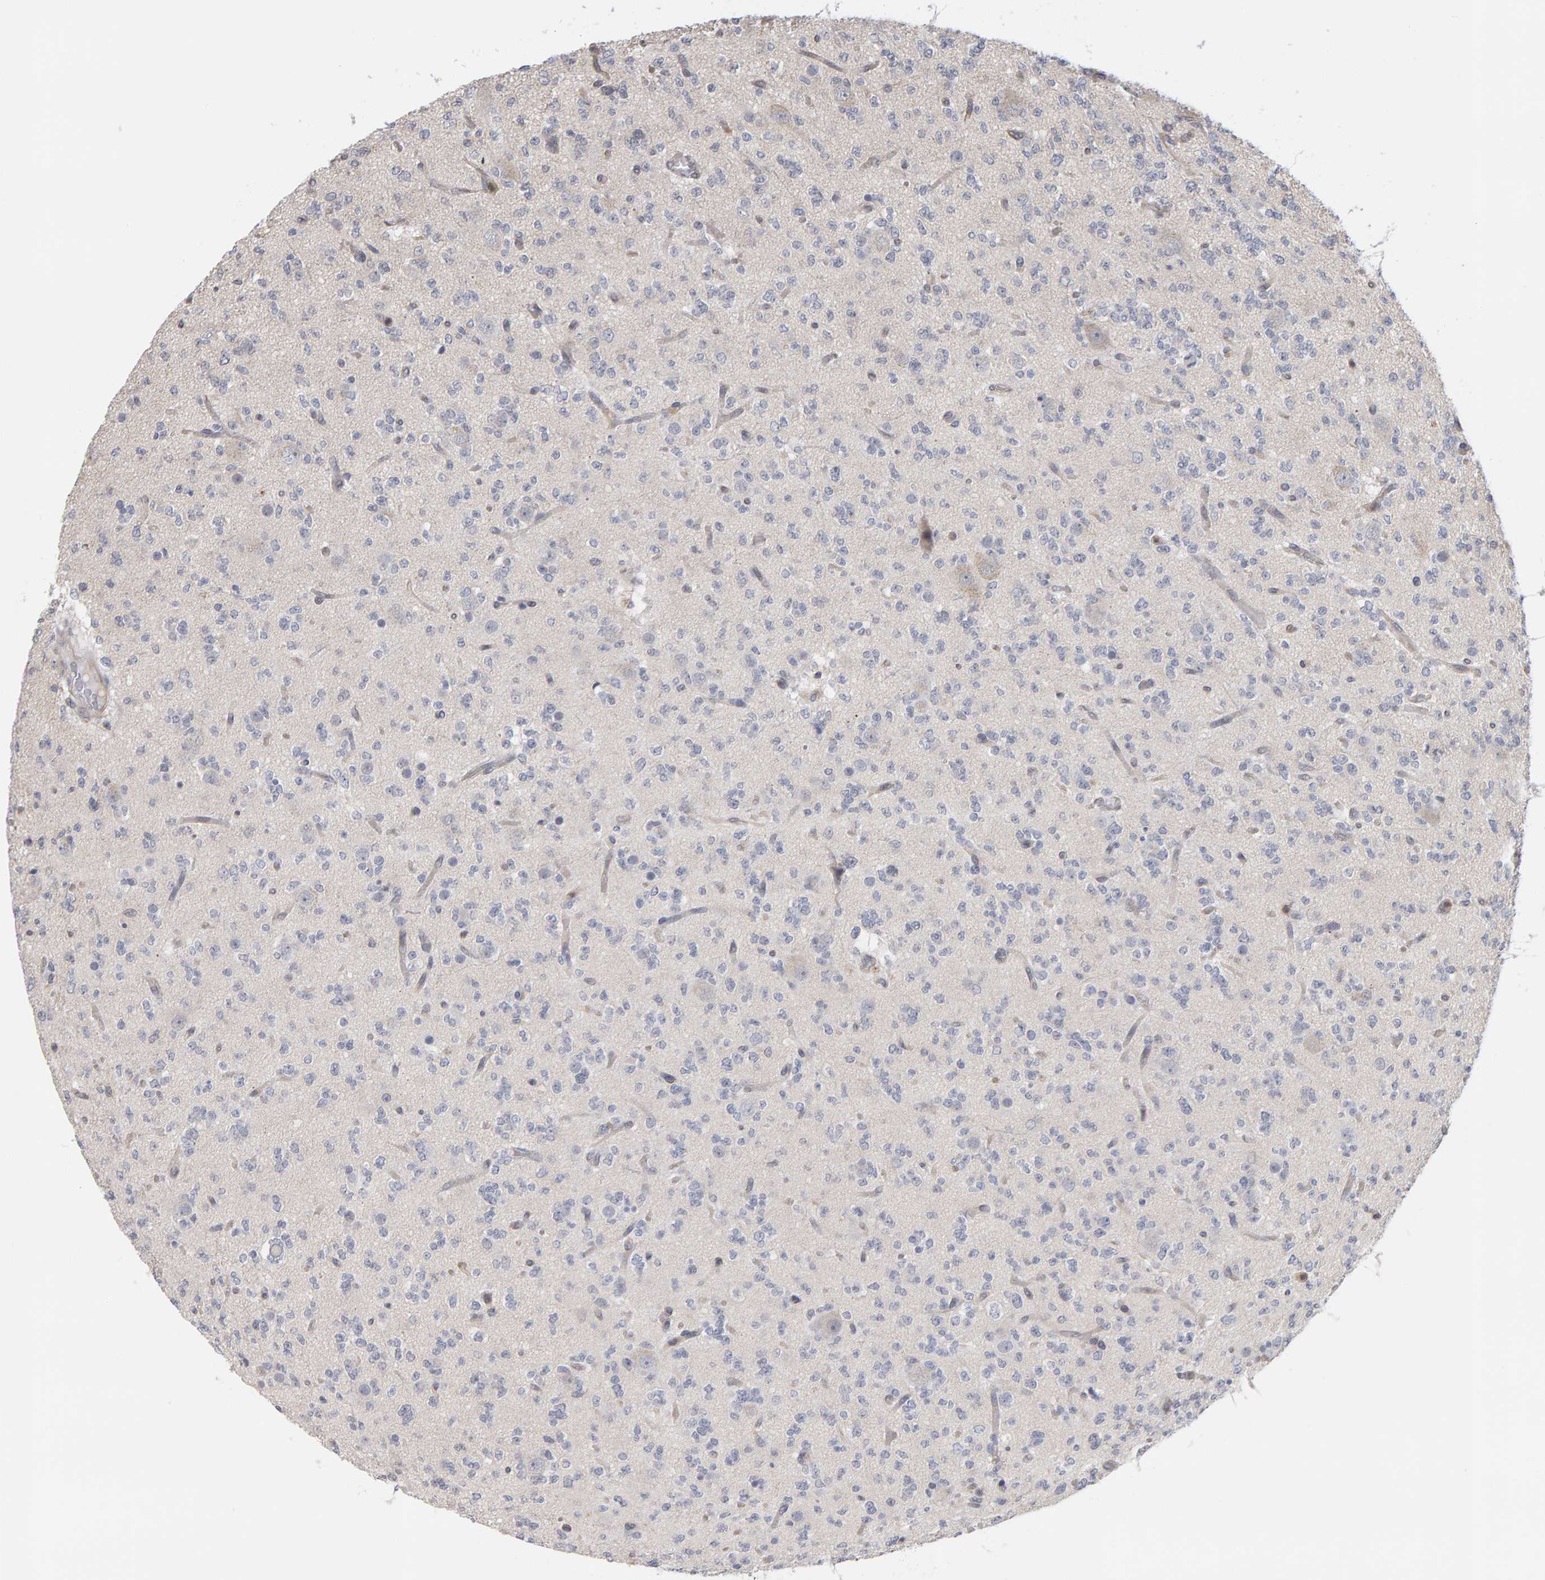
{"staining": {"intensity": "negative", "quantity": "none", "location": "none"}, "tissue": "glioma", "cell_type": "Tumor cells", "image_type": "cancer", "snomed": [{"axis": "morphology", "description": "Glioma, malignant, Low grade"}, {"axis": "topography", "description": "Brain"}], "caption": "This is a histopathology image of IHC staining of glioma, which shows no staining in tumor cells.", "gene": "MSRA", "patient": {"sex": "male", "age": 38}}